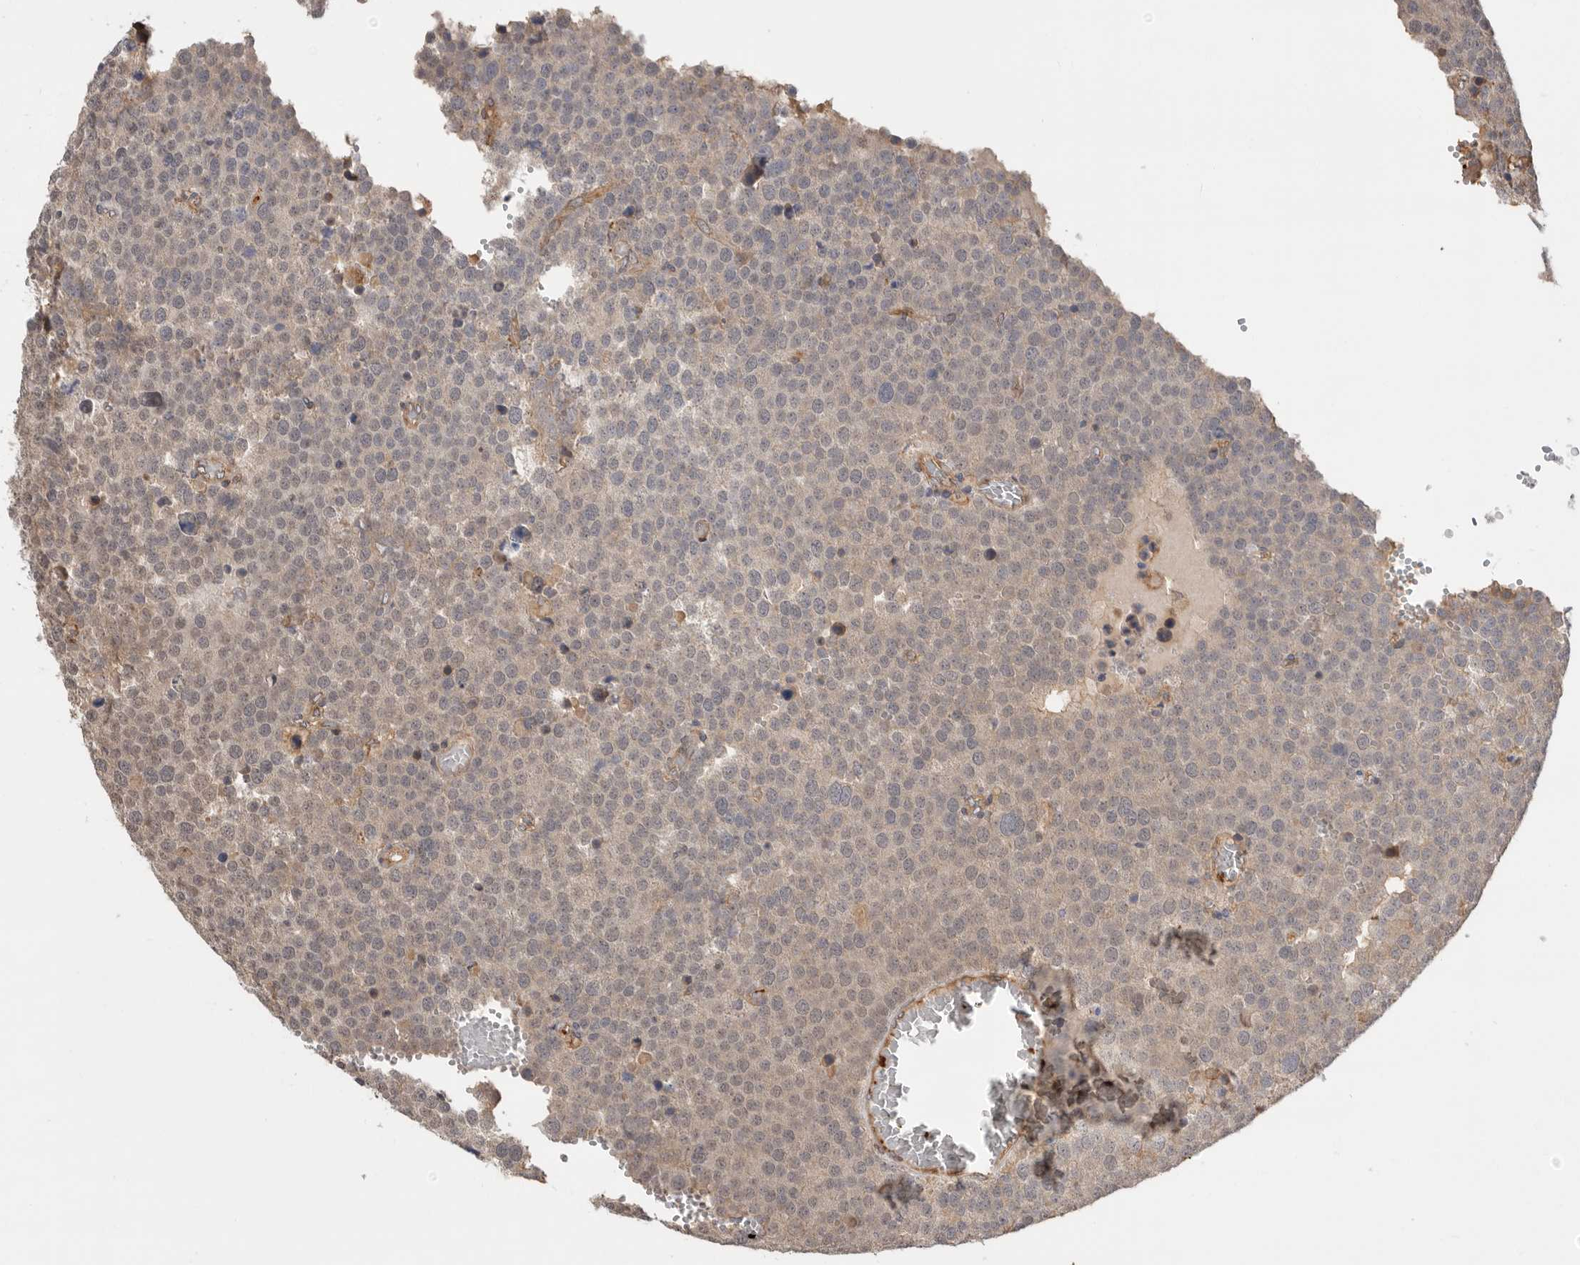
{"staining": {"intensity": "negative", "quantity": "none", "location": "none"}, "tissue": "testis cancer", "cell_type": "Tumor cells", "image_type": "cancer", "snomed": [{"axis": "morphology", "description": "Seminoma, NOS"}, {"axis": "topography", "description": "Testis"}], "caption": "The photomicrograph reveals no staining of tumor cells in testis cancer.", "gene": "CDC42BPB", "patient": {"sex": "male", "age": 71}}